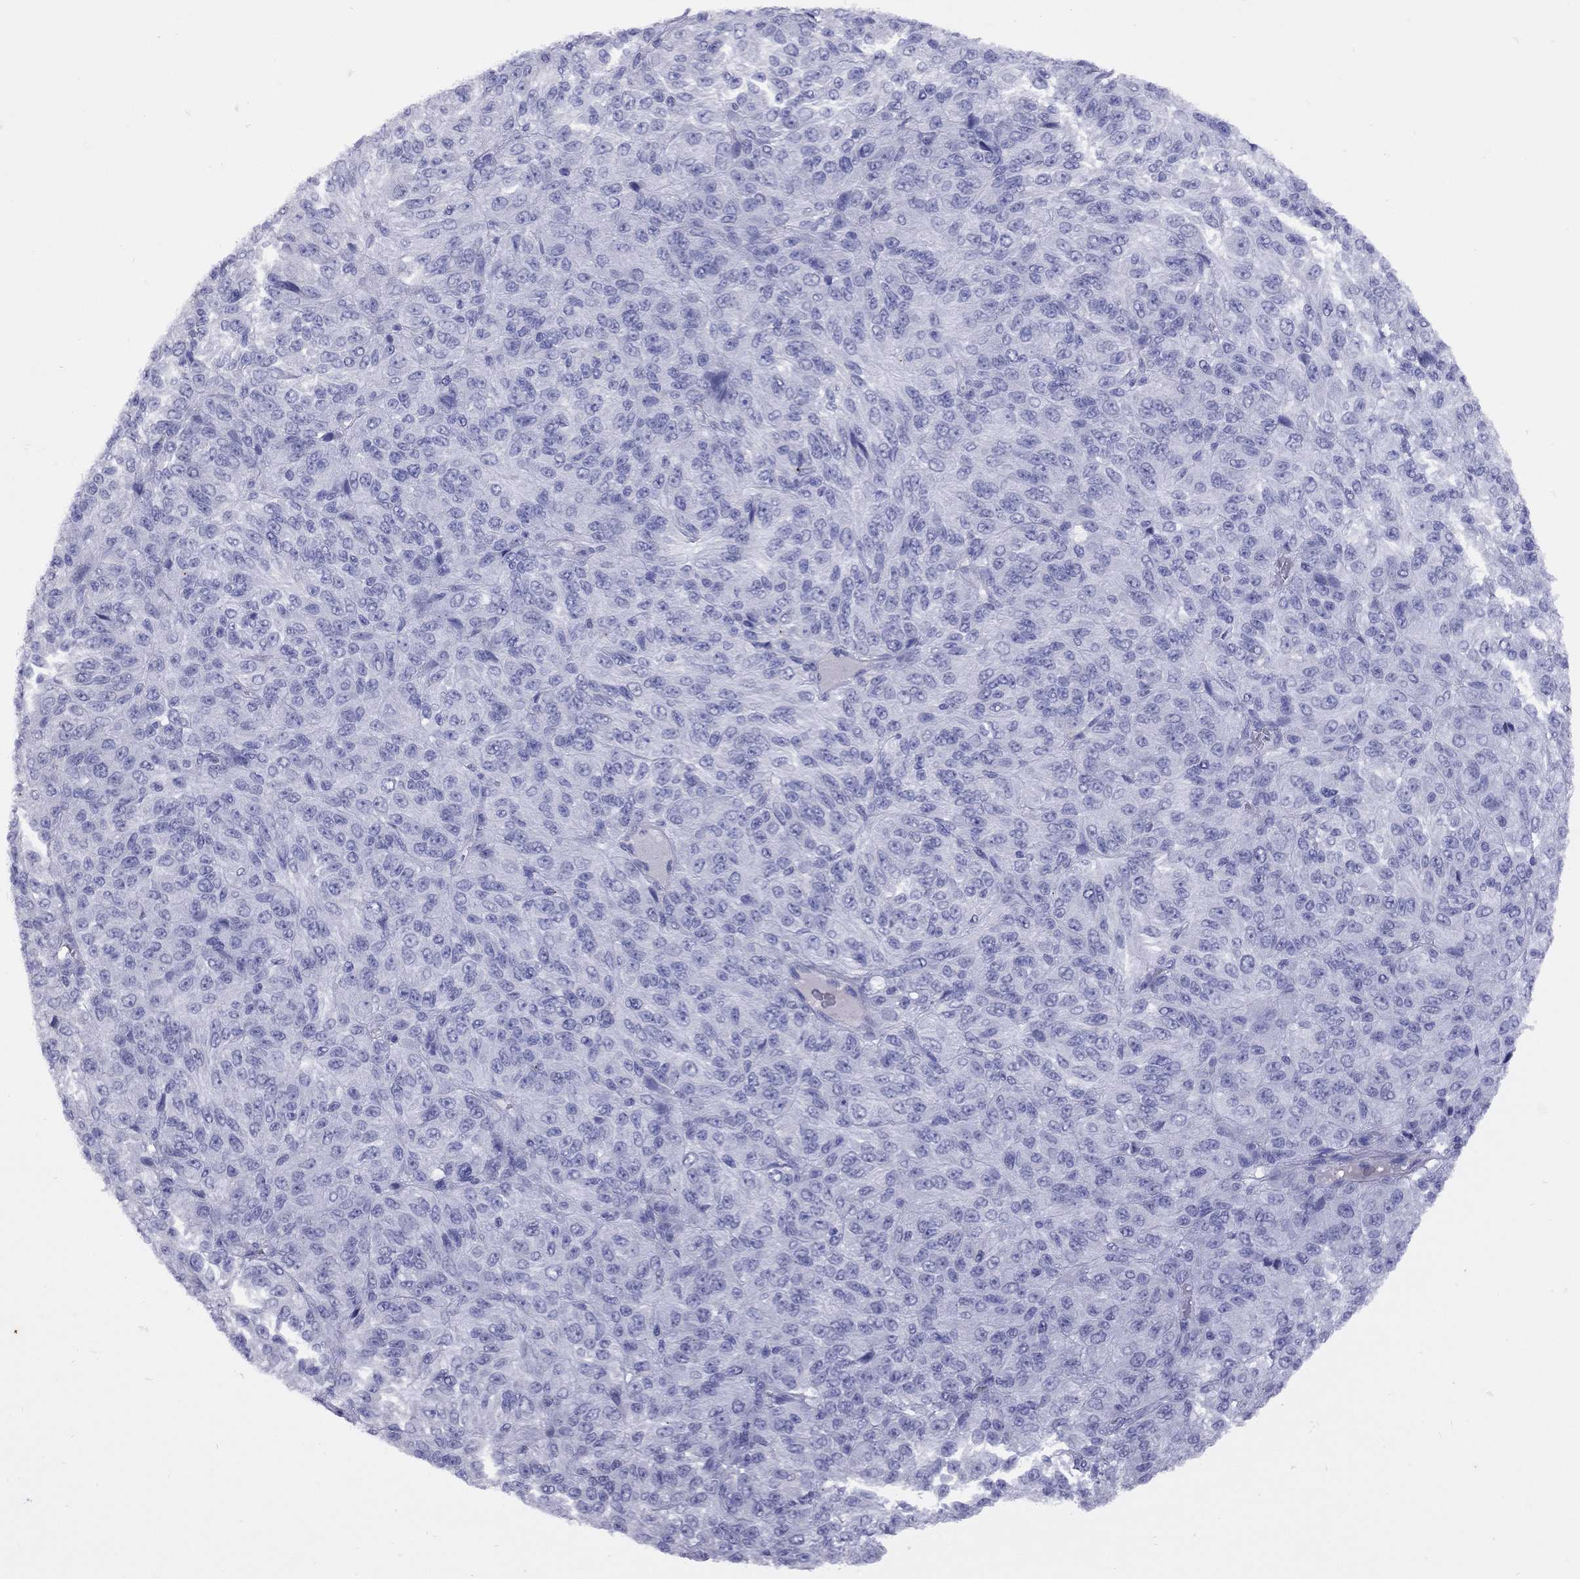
{"staining": {"intensity": "negative", "quantity": "none", "location": "none"}, "tissue": "melanoma", "cell_type": "Tumor cells", "image_type": "cancer", "snomed": [{"axis": "morphology", "description": "Malignant melanoma, Metastatic site"}, {"axis": "topography", "description": "Brain"}], "caption": "A micrograph of melanoma stained for a protein displays no brown staining in tumor cells. (DAB IHC with hematoxylin counter stain).", "gene": "GRIA2", "patient": {"sex": "female", "age": 56}}